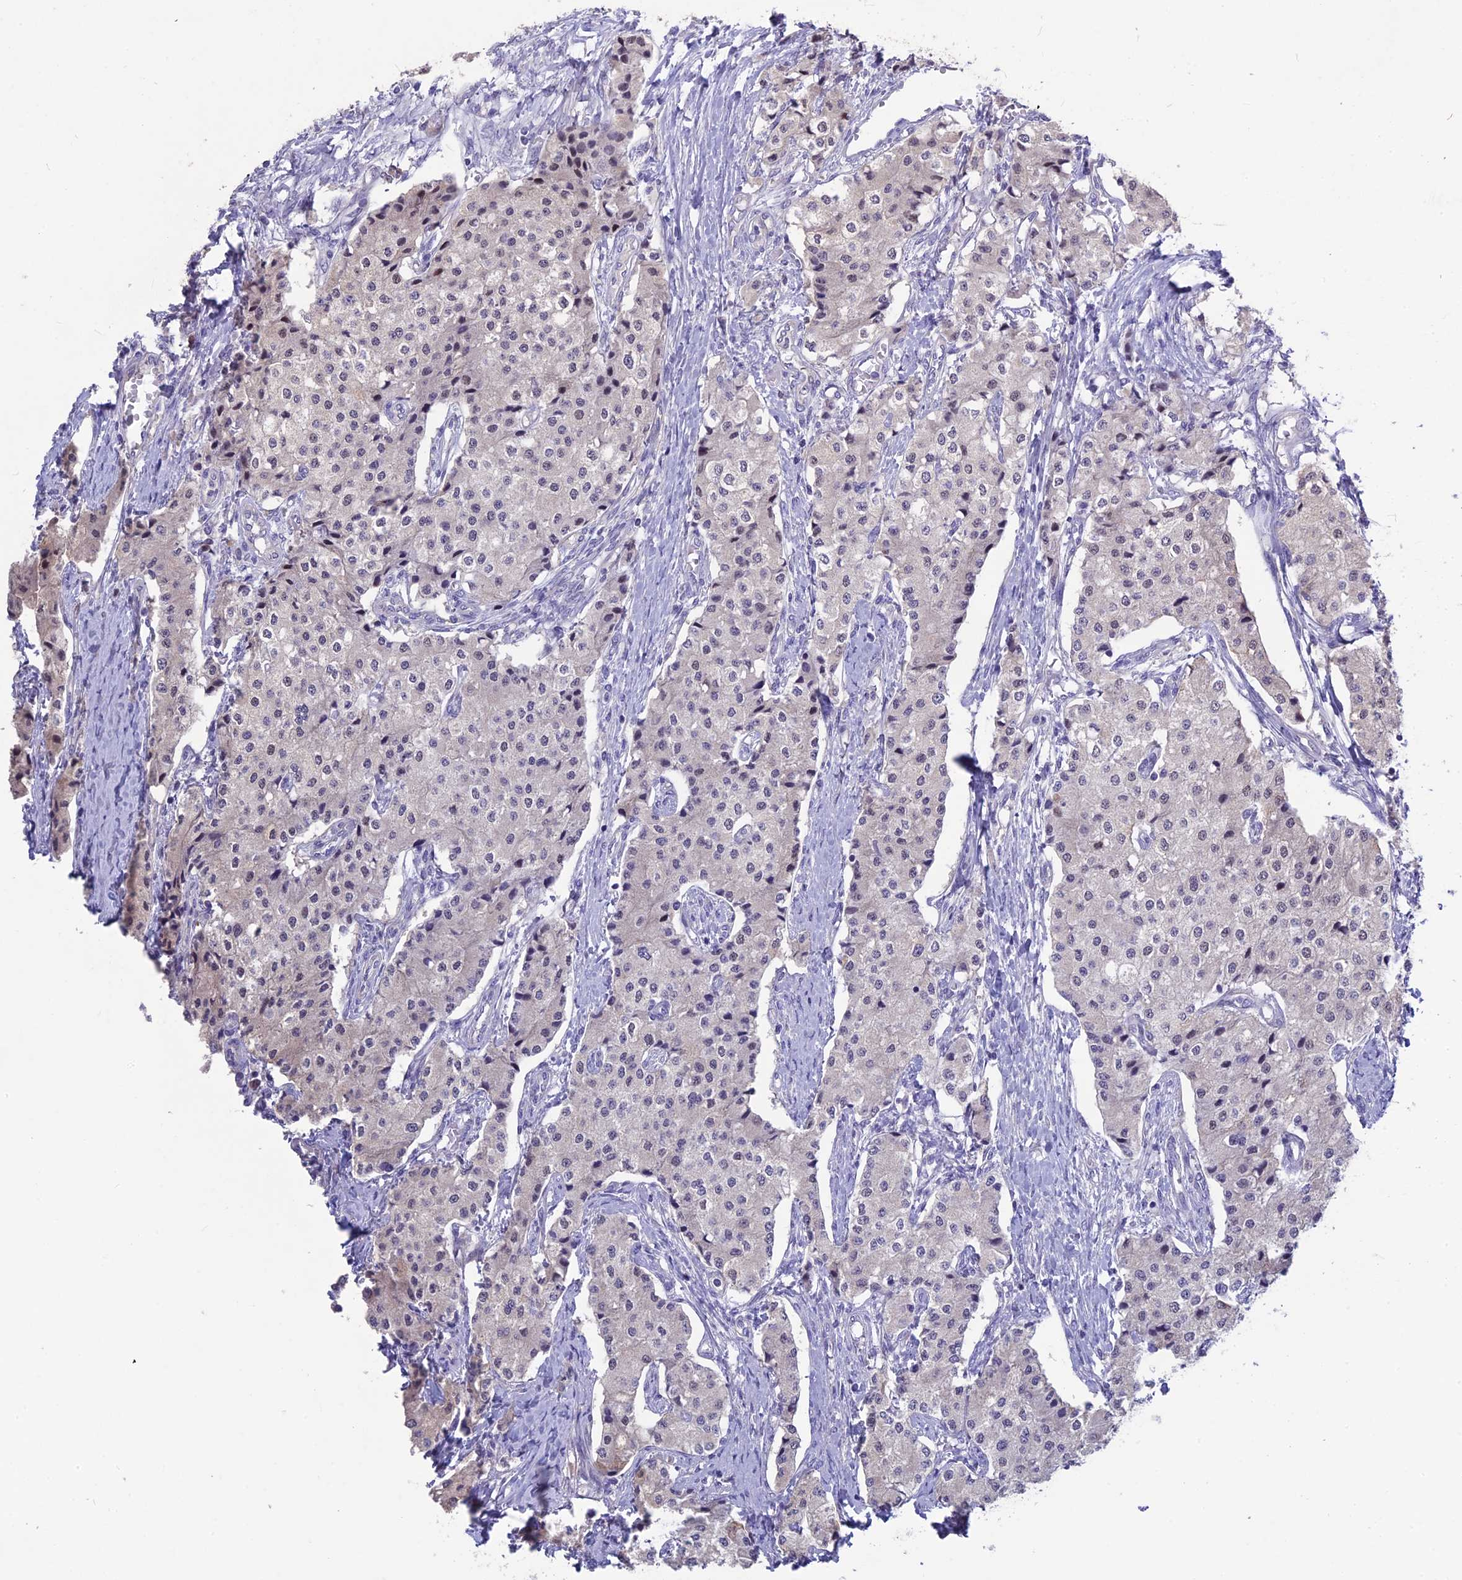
{"staining": {"intensity": "negative", "quantity": "none", "location": "none"}, "tissue": "carcinoid", "cell_type": "Tumor cells", "image_type": "cancer", "snomed": [{"axis": "morphology", "description": "Carcinoid, malignant, NOS"}, {"axis": "topography", "description": "Colon"}], "caption": "Immunohistochemical staining of carcinoid shows no significant positivity in tumor cells. (Immunohistochemistry, brightfield microscopy, high magnification).", "gene": "SNTN", "patient": {"sex": "female", "age": 52}}